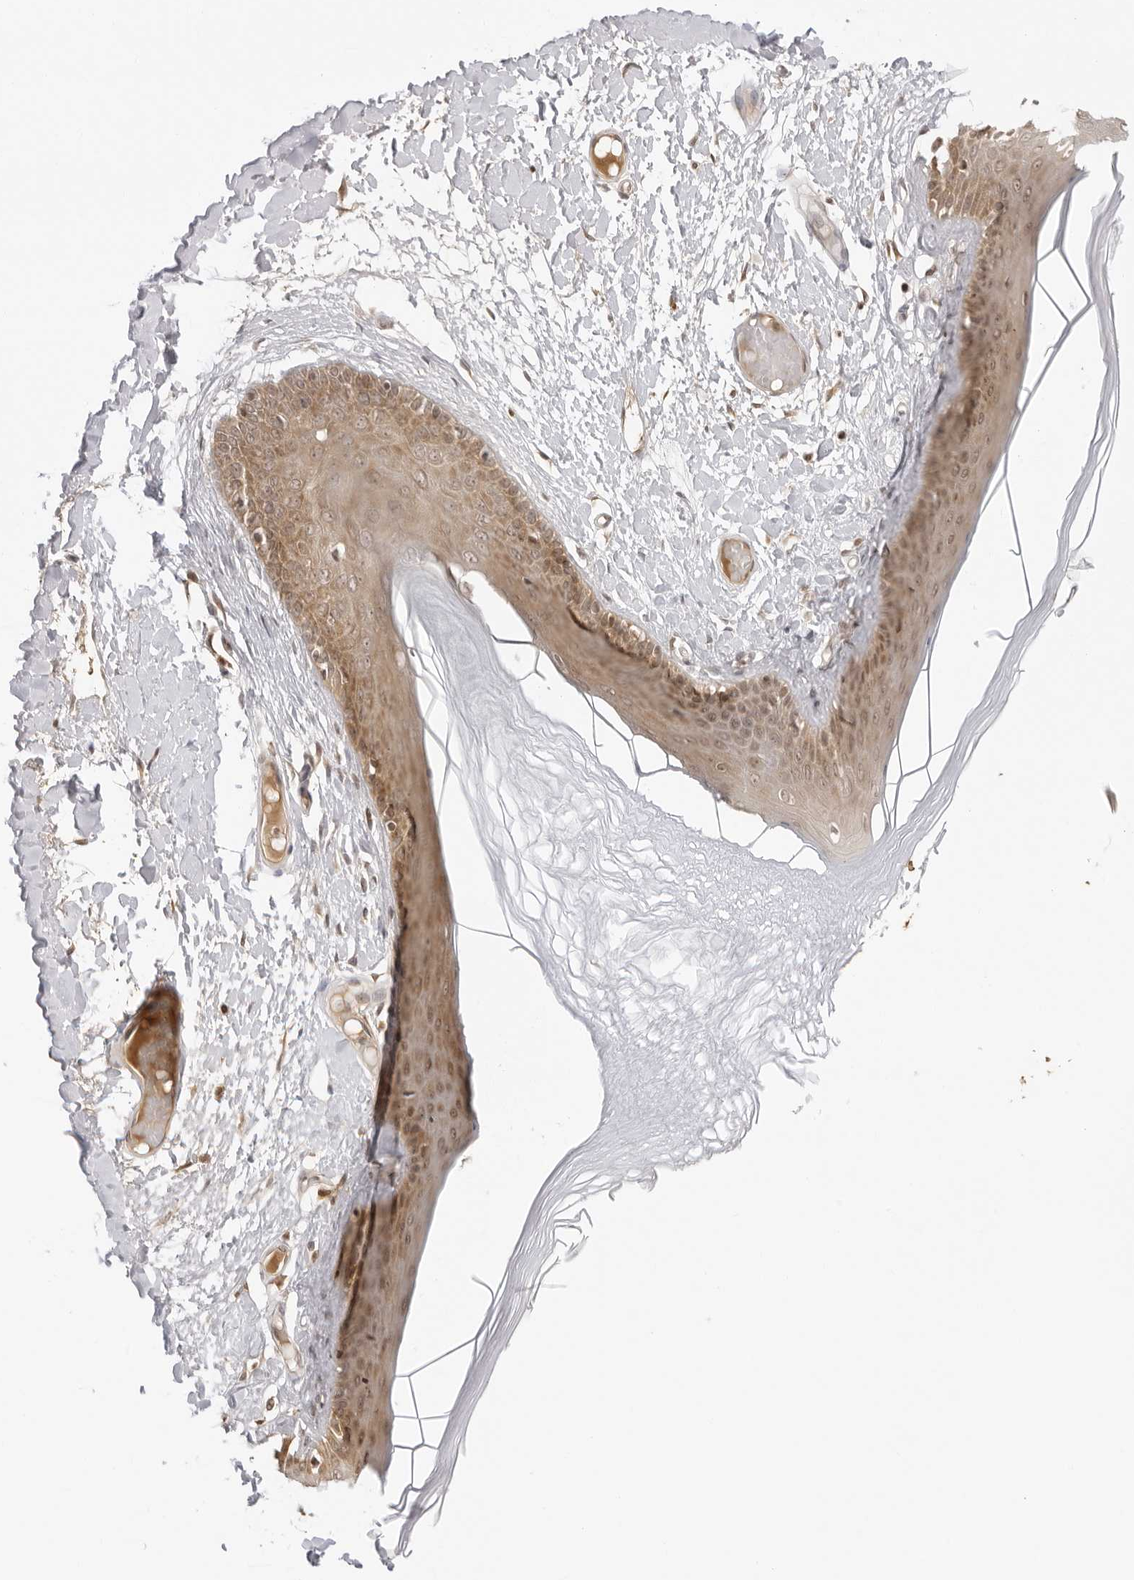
{"staining": {"intensity": "moderate", "quantity": ">75%", "location": "cytoplasmic/membranous,nuclear"}, "tissue": "skin", "cell_type": "Epidermal cells", "image_type": "normal", "snomed": [{"axis": "morphology", "description": "Normal tissue, NOS"}, {"axis": "topography", "description": "Vulva"}], "caption": "Moderate cytoplasmic/membranous,nuclear positivity for a protein is present in approximately >75% of epidermal cells of benign skin using IHC.", "gene": "PRRC2C", "patient": {"sex": "female", "age": 73}}